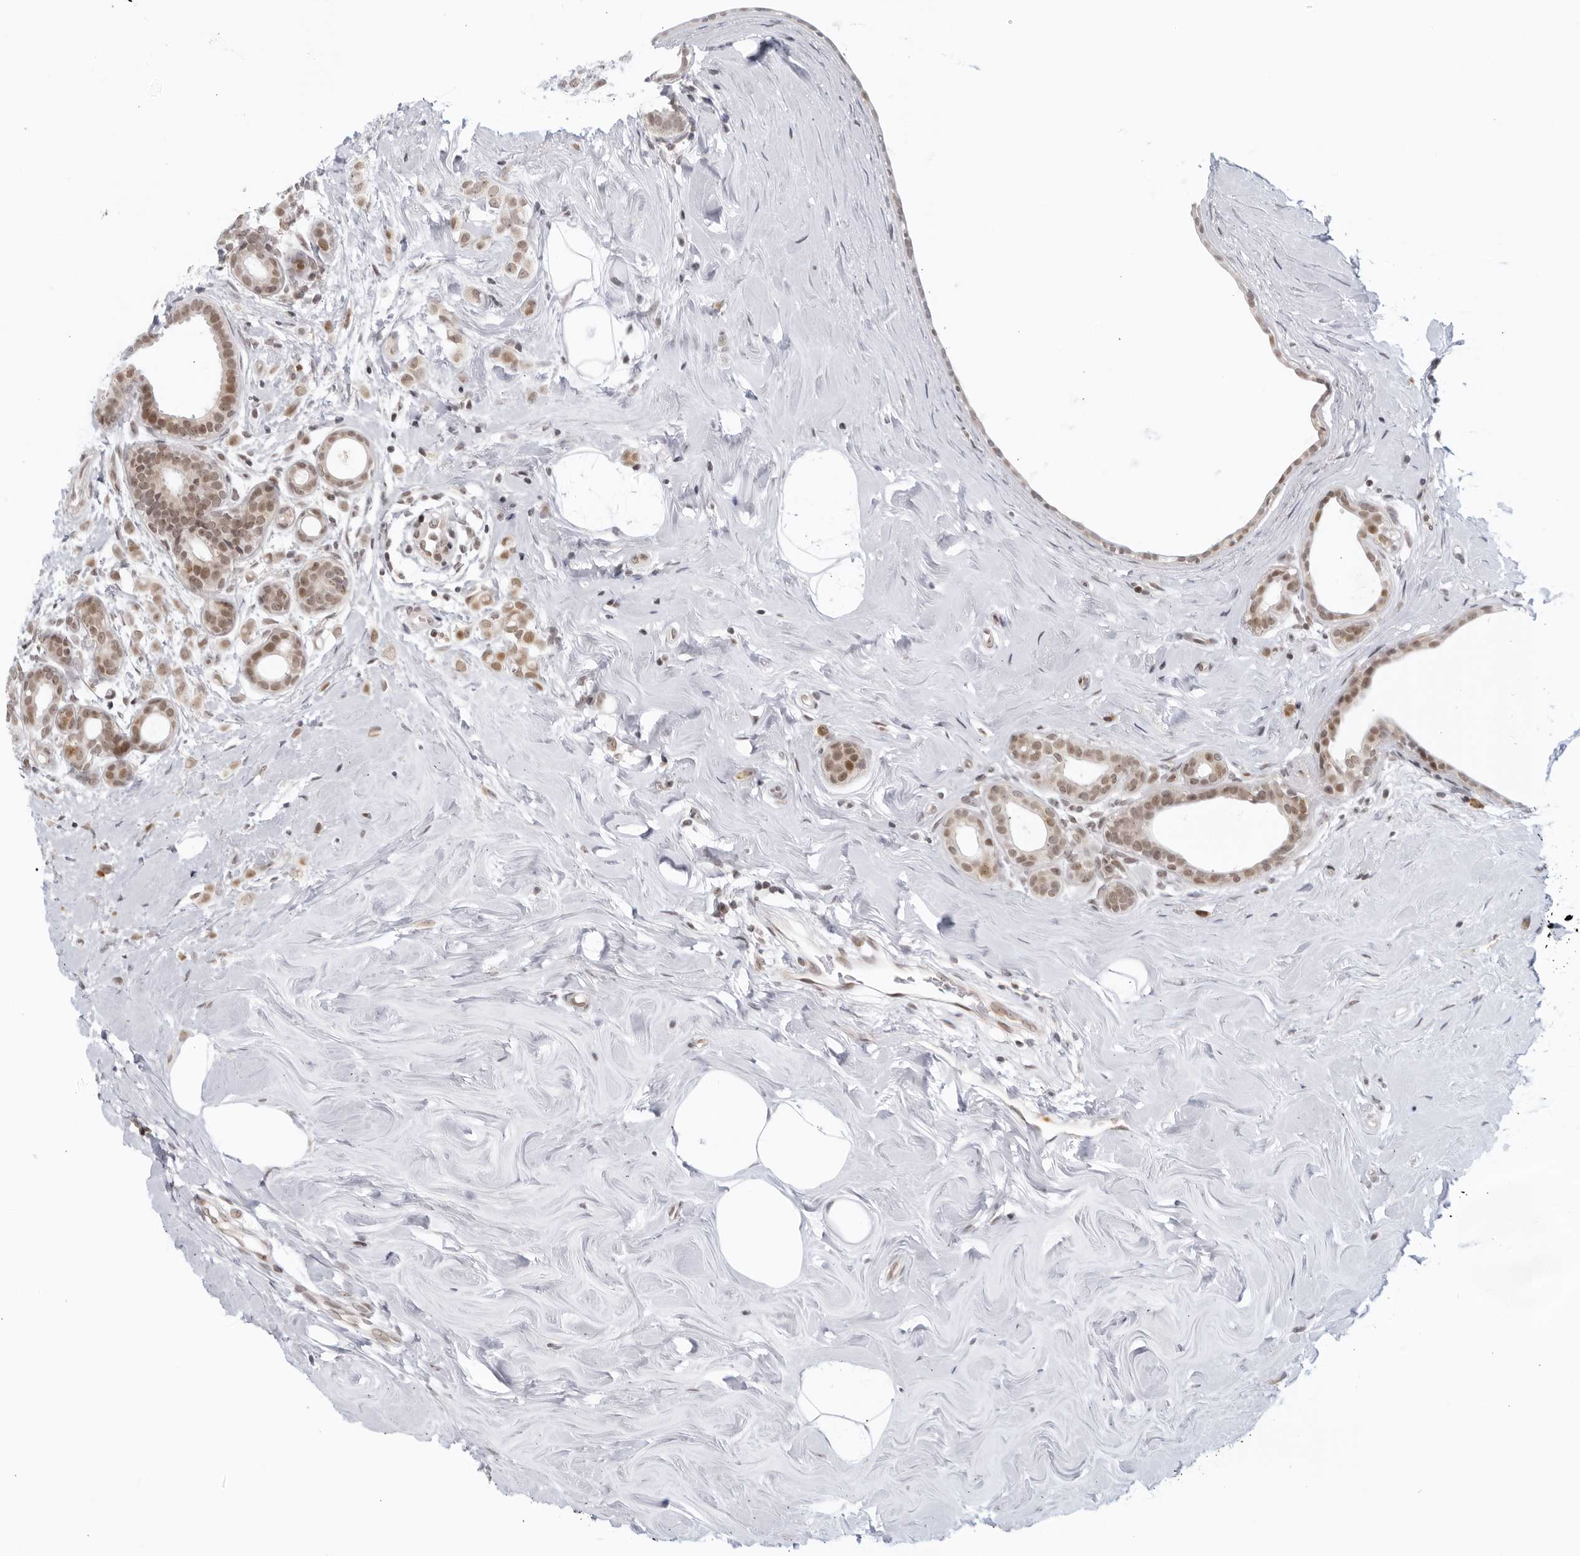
{"staining": {"intensity": "weak", "quantity": ">75%", "location": "cytoplasmic/membranous"}, "tissue": "breast cancer", "cell_type": "Tumor cells", "image_type": "cancer", "snomed": [{"axis": "morphology", "description": "Lobular carcinoma"}, {"axis": "topography", "description": "Breast"}], "caption": "A brown stain labels weak cytoplasmic/membranous expression of a protein in lobular carcinoma (breast) tumor cells. (Brightfield microscopy of DAB IHC at high magnification).", "gene": "RAB11FIP3", "patient": {"sex": "female", "age": 47}}